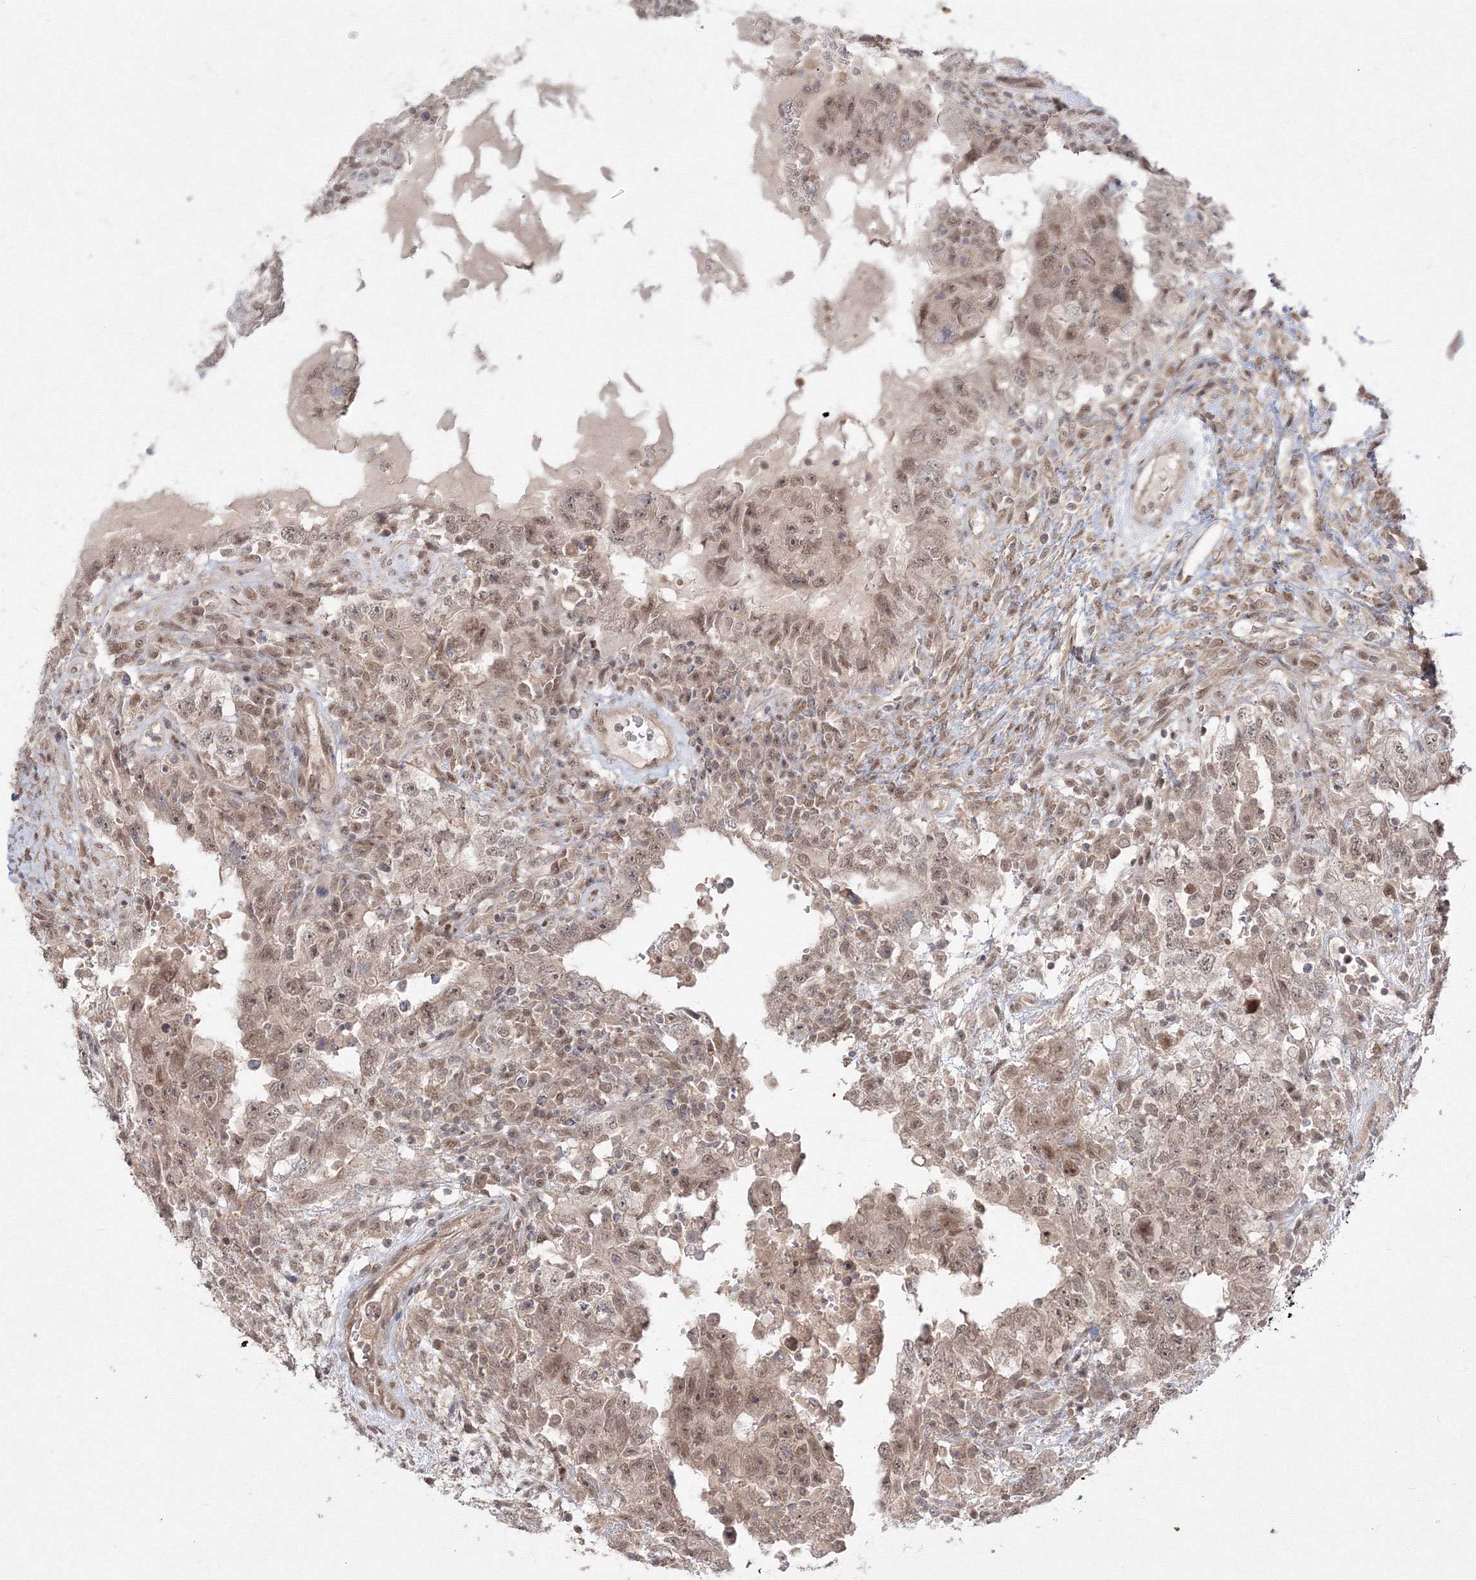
{"staining": {"intensity": "moderate", "quantity": ">75%", "location": "nuclear"}, "tissue": "testis cancer", "cell_type": "Tumor cells", "image_type": "cancer", "snomed": [{"axis": "morphology", "description": "Carcinoma, Embryonal, NOS"}, {"axis": "topography", "description": "Testis"}], "caption": "Immunohistochemical staining of human testis cancer displays moderate nuclear protein positivity in approximately >75% of tumor cells.", "gene": "COPS4", "patient": {"sex": "male", "age": 26}}